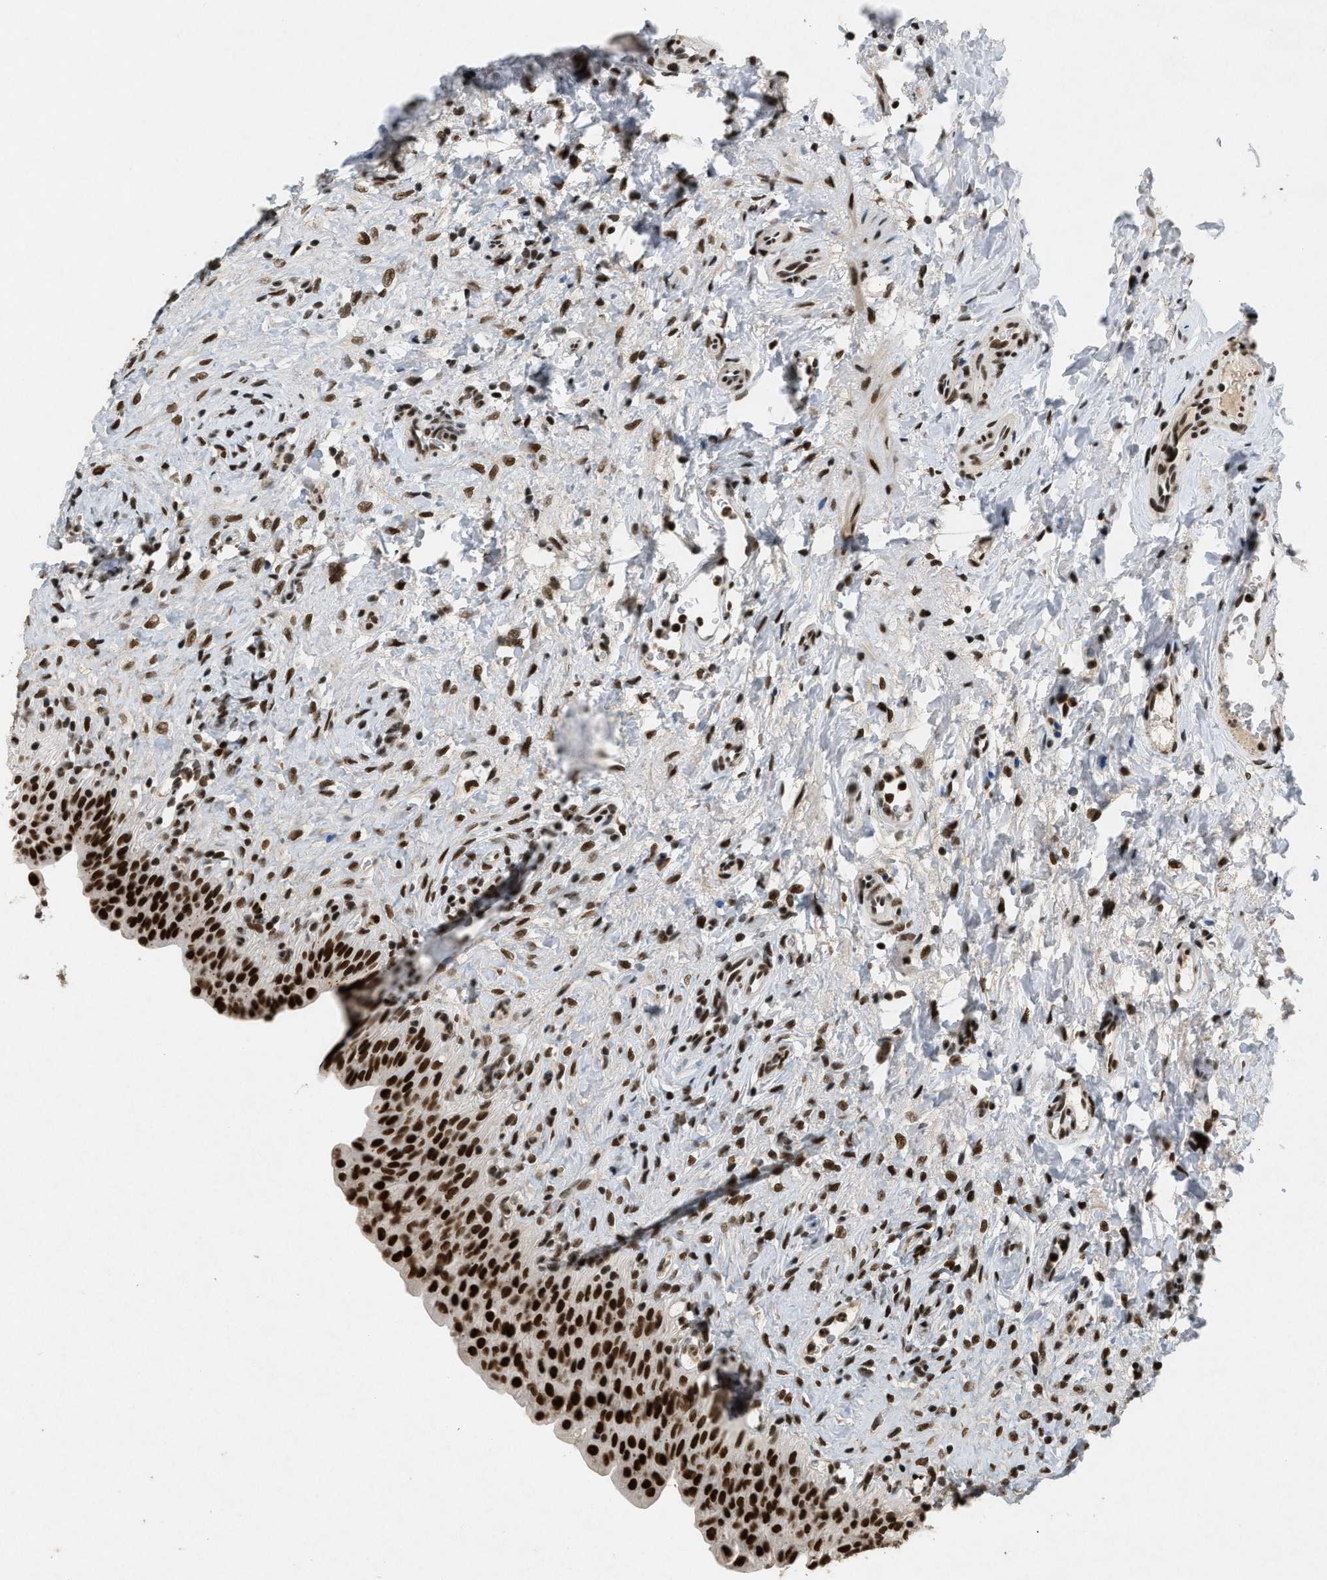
{"staining": {"intensity": "strong", "quantity": ">75%", "location": "nuclear"}, "tissue": "urinary bladder", "cell_type": "Urothelial cells", "image_type": "normal", "snomed": [{"axis": "morphology", "description": "Urothelial carcinoma, High grade"}, {"axis": "topography", "description": "Urinary bladder"}], "caption": "Urinary bladder stained with immunohistochemistry displays strong nuclear expression in approximately >75% of urothelial cells. (DAB IHC, brown staining for protein, blue staining for nuclei).", "gene": "SMARCB1", "patient": {"sex": "male", "age": 46}}